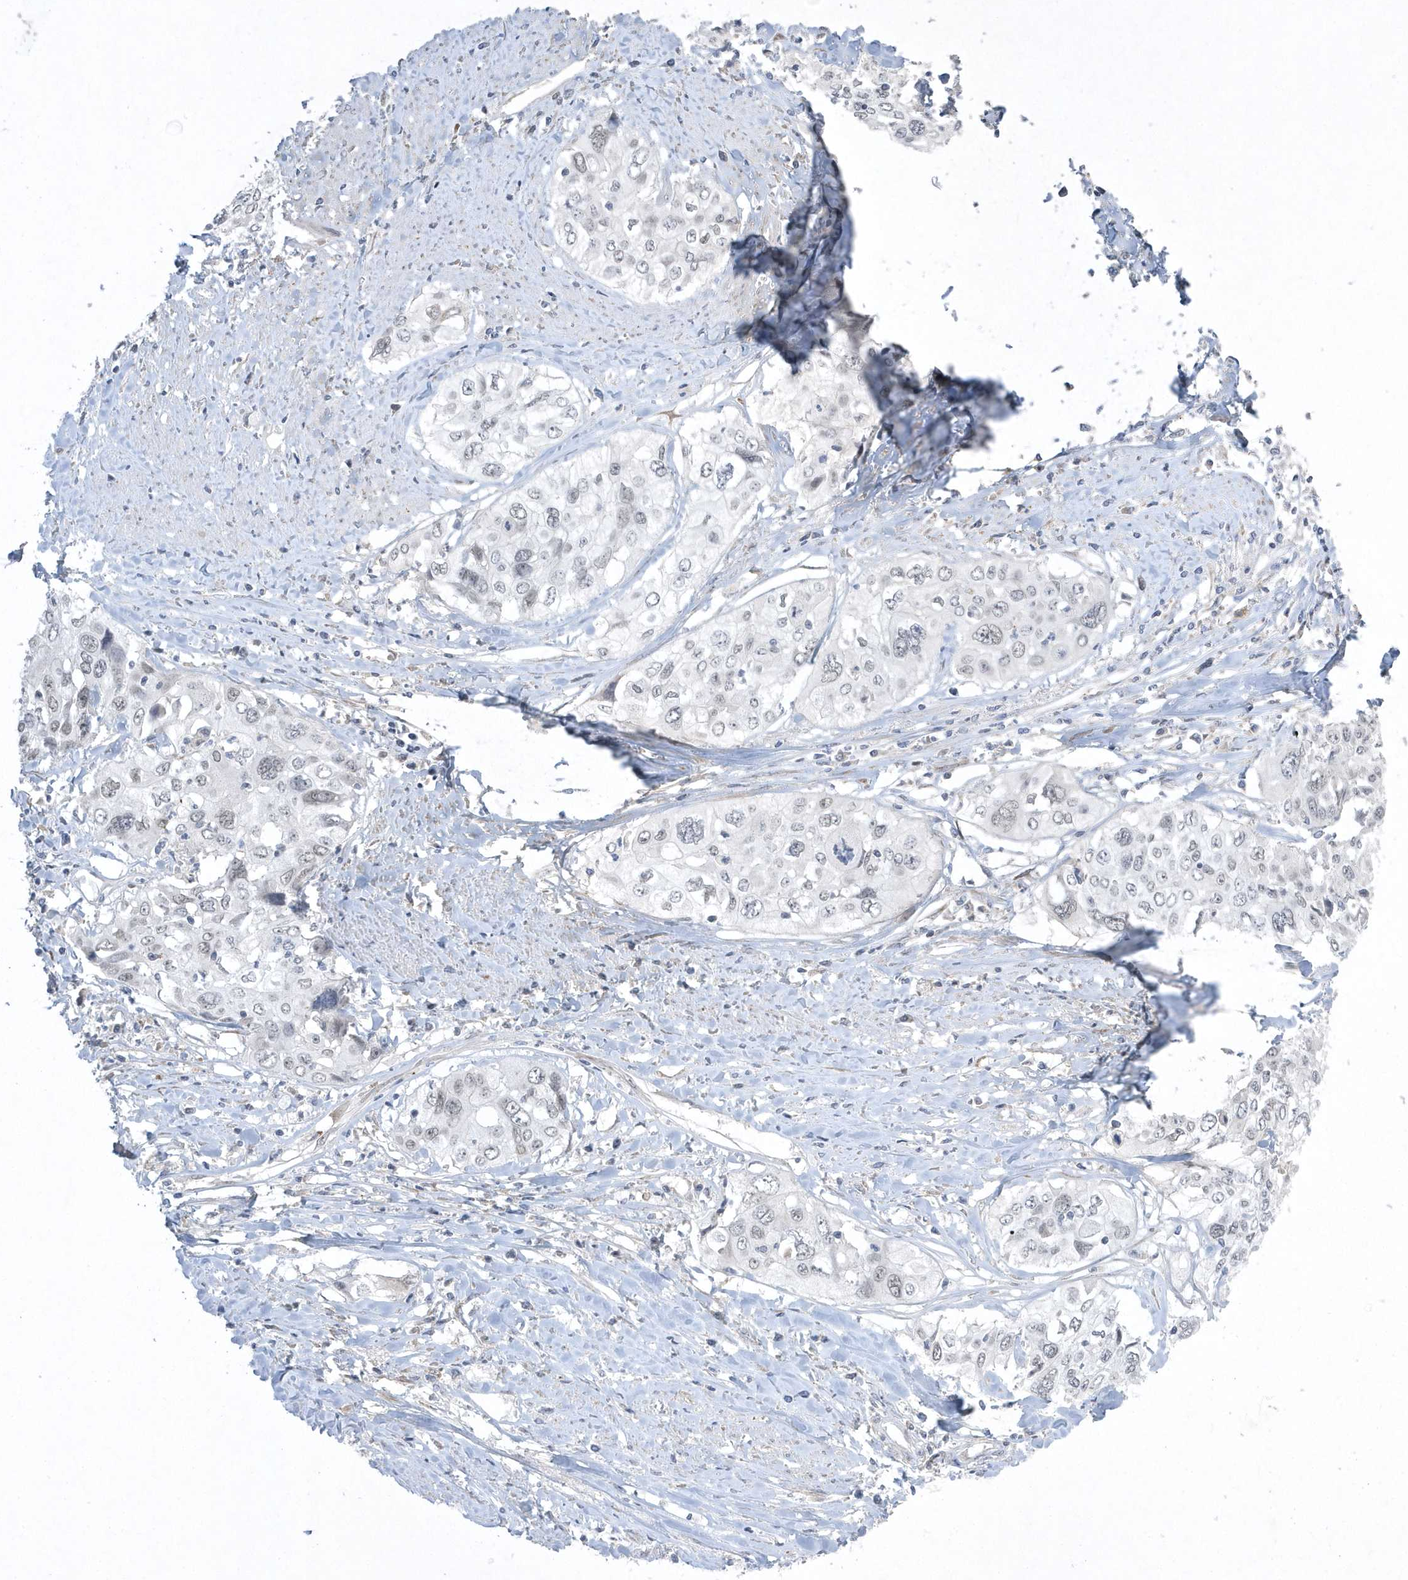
{"staining": {"intensity": "negative", "quantity": "none", "location": "none"}, "tissue": "cervical cancer", "cell_type": "Tumor cells", "image_type": "cancer", "snomed": [{"axis": "morphology", "description": "Squamous cell carcinoma, NOS"}, {"axis": "topography", "description": "Cervix"}], "caption": "Human cervical squamous cell carcinoma stained for a protein using immunohistochemistry reveals no positivity in tumor cells.", "gene": "ZC3H12D", "patient": {"sex": "female", "age": 31}}